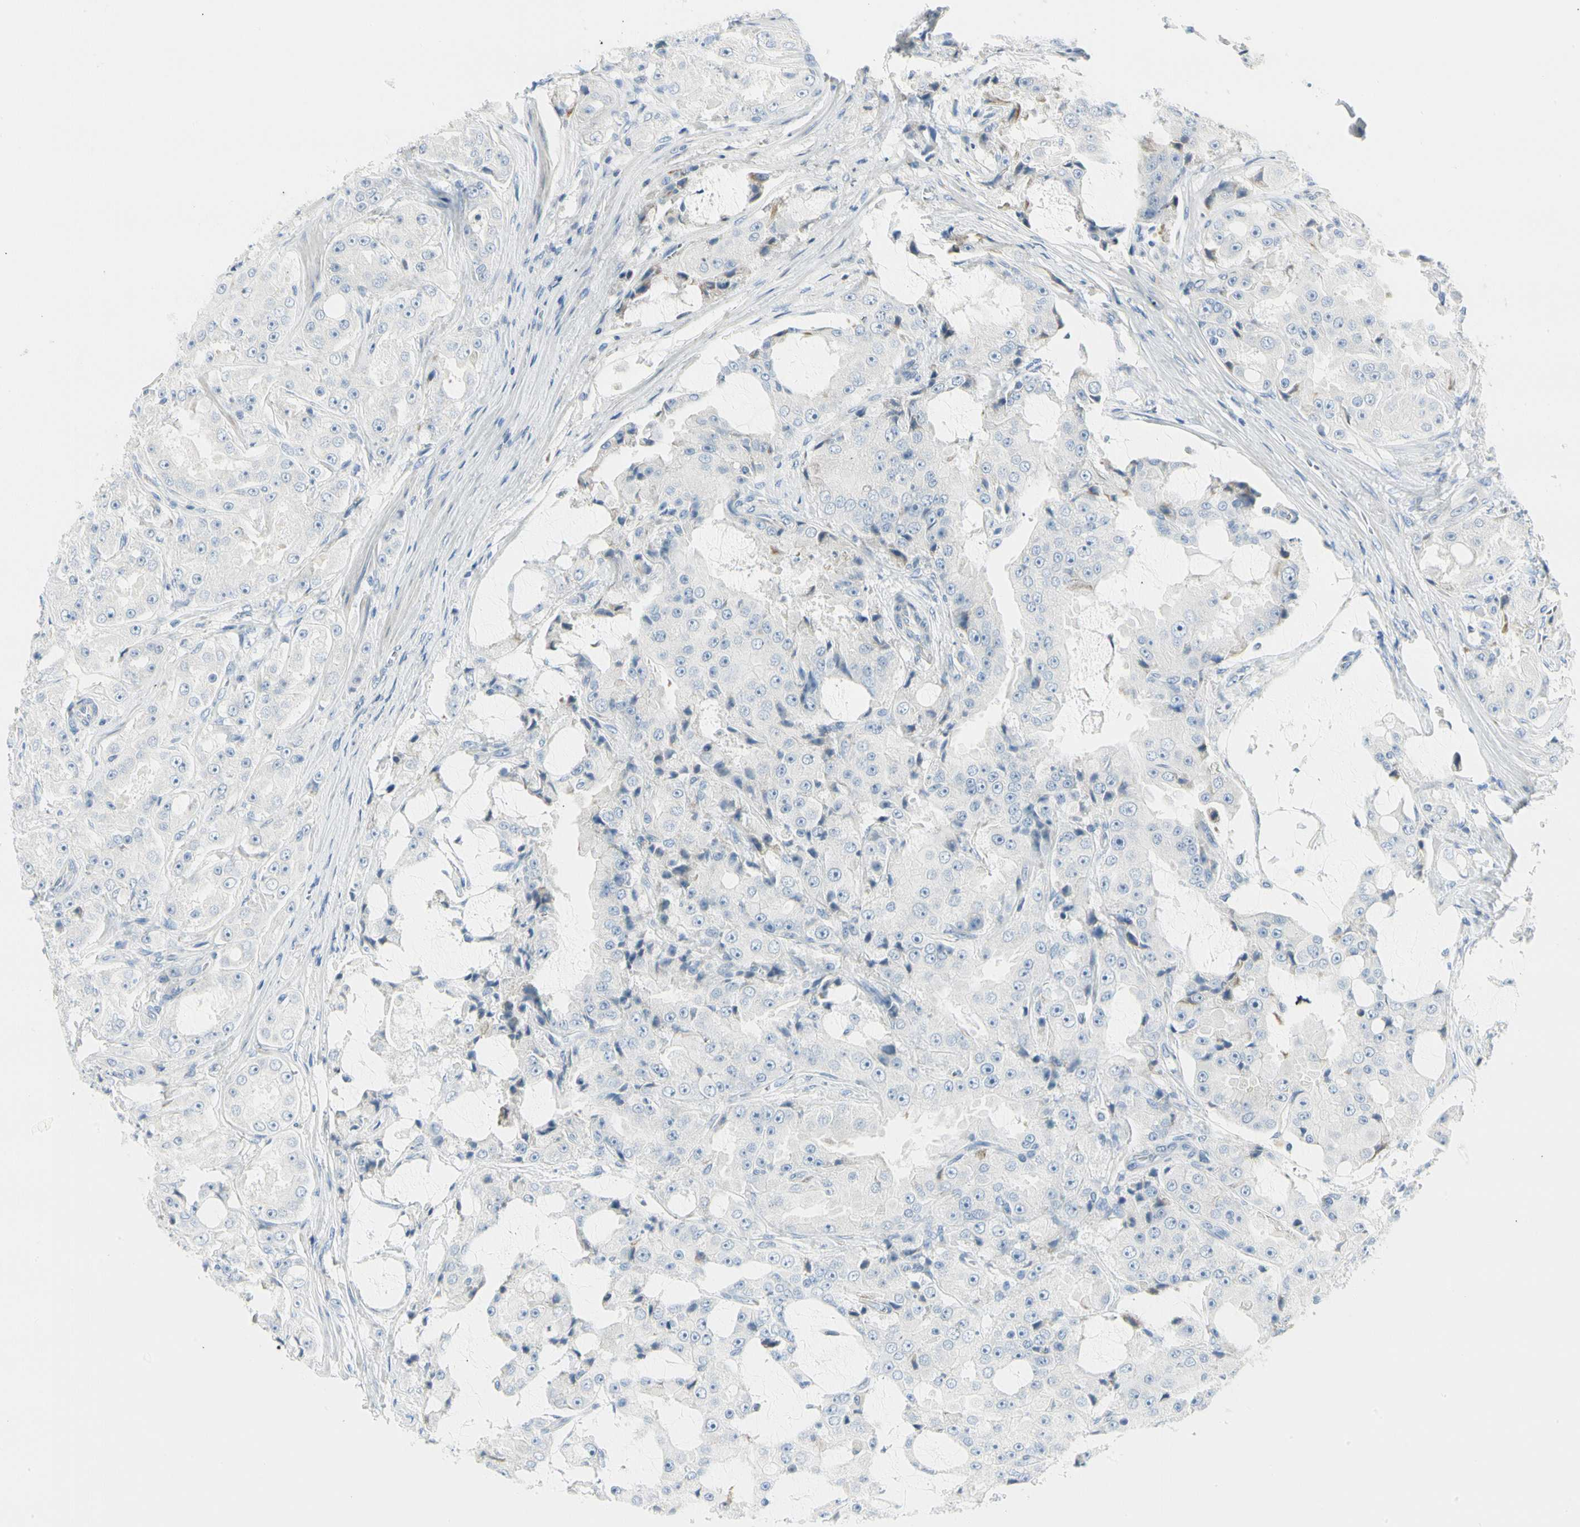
{"staining": {"intensity": "negative", "quantity": "none", "location": "none"}, "tissue": "prostate cancer", "cell_type": "Tumor cells", "image_type": "cancer", "snomed": [{"axis": "morphology", "description": "Adenocarcinoma, High grade"}, {"axis": "topography", "description": "Prostate"}], "caption": "This photomicrograph is of prostate high-grade adenocarcinoma stained with immunohistochemistry to label a protein in brown with the nuclei are counter-stained blue. There is no expression in tumor cells.", "gene": "TNFSF11", "patient": {"sex": "male", "age": 73}}